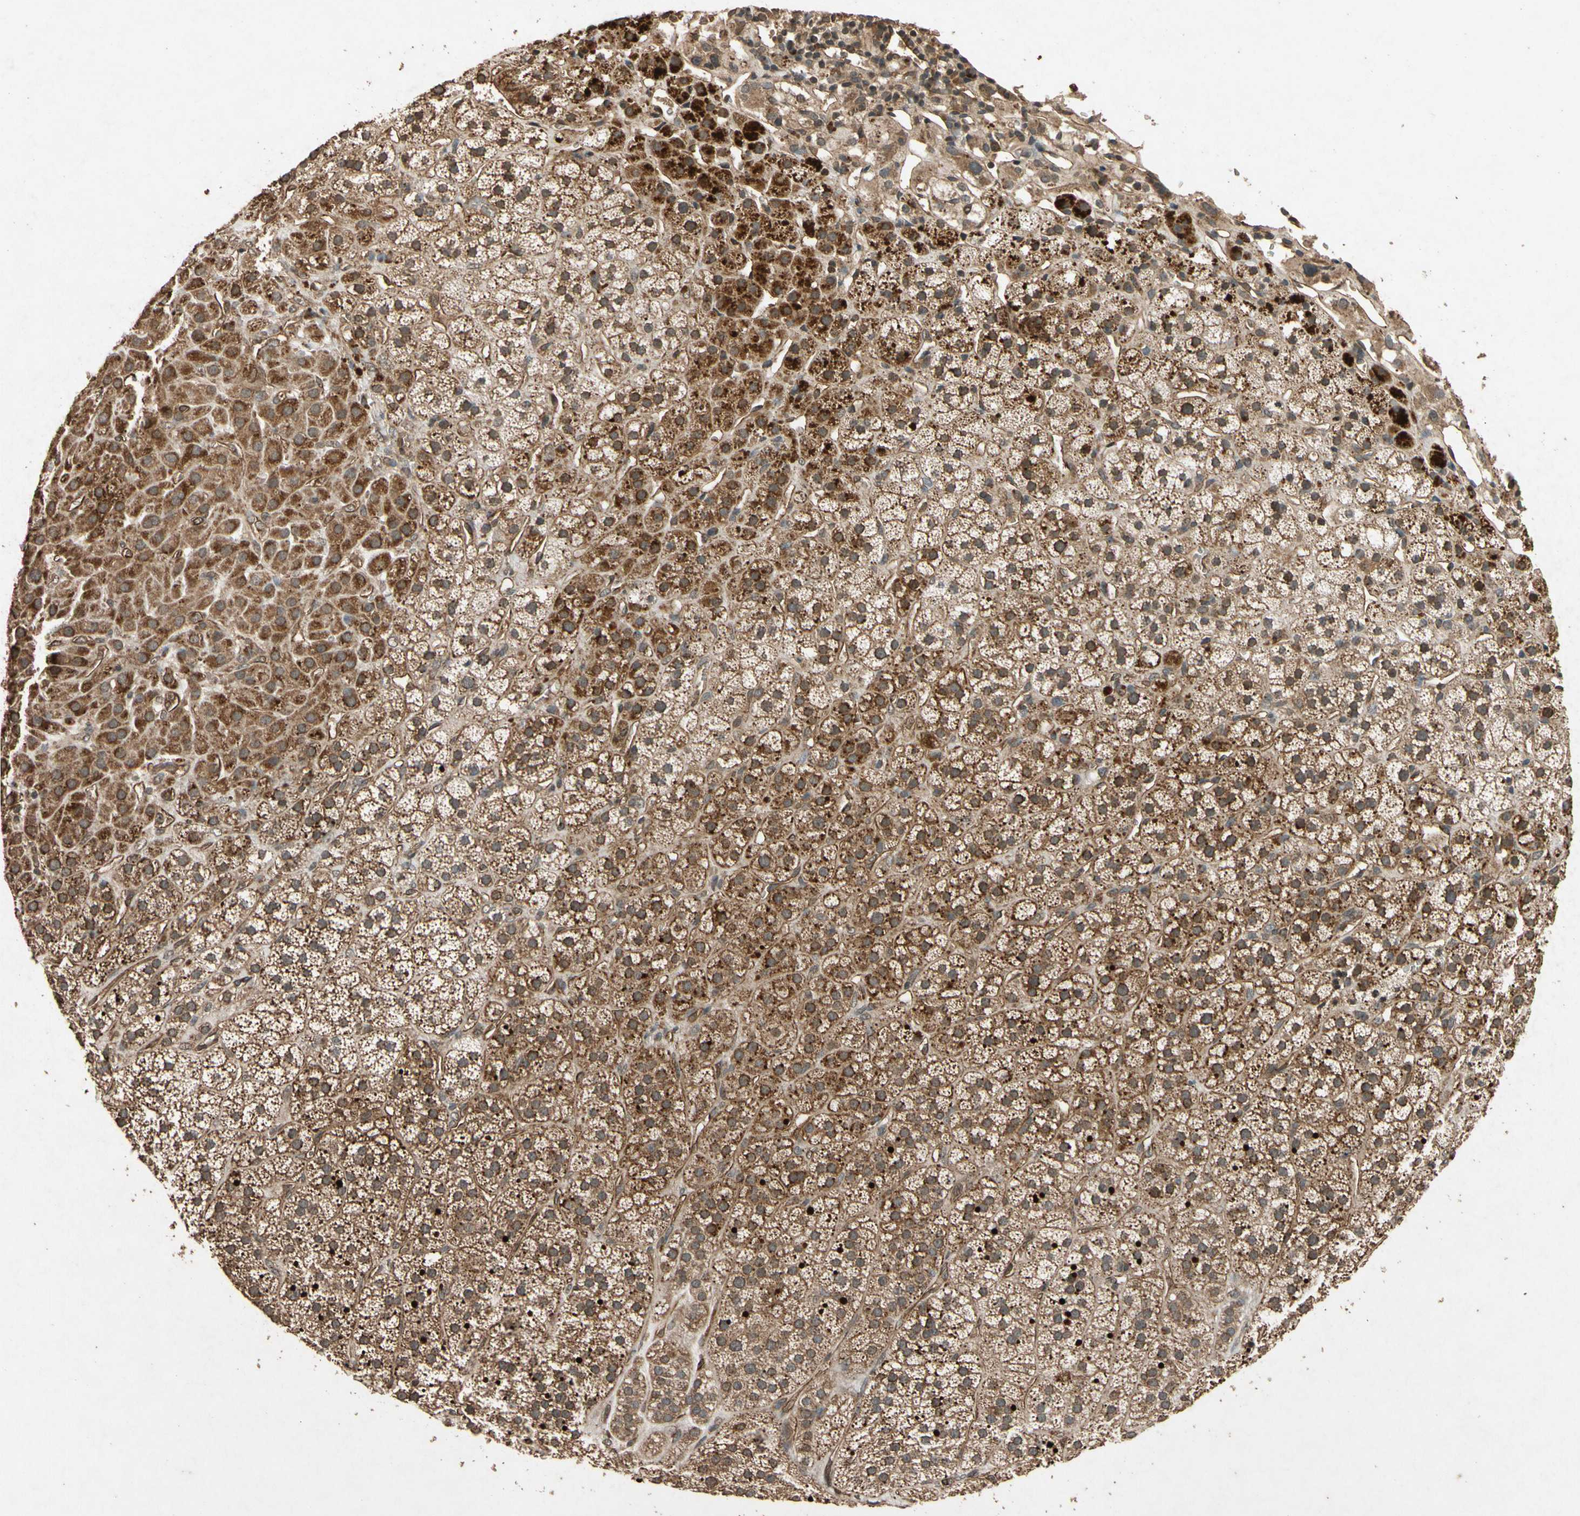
{"staining": {"intensity": "strong", "quantity": ">75%", "location": "cytoplasmic/membranous"}, "tissue": "adrenal gland", "cell_type": "Glandular cells", "image_type": "normal", "snomed": [{"axis": "morphology", "description": "Normal tissue, NOS"}, {"axis": "topography", "description": "Adrenal gland"}], "caption": "Immunohistochemistry photomicrograph of unremarkable adrenal gland: adrenal gland stained using immunohistochemistry exhibits high levels of strong protein expression localized specifically in the cytoplasmic/membranous of glandular cells, appearing as a cytoplasmic/membranous brown color.", "gene": "TXN2", "patient": {"sex": "male", "age": 56}}